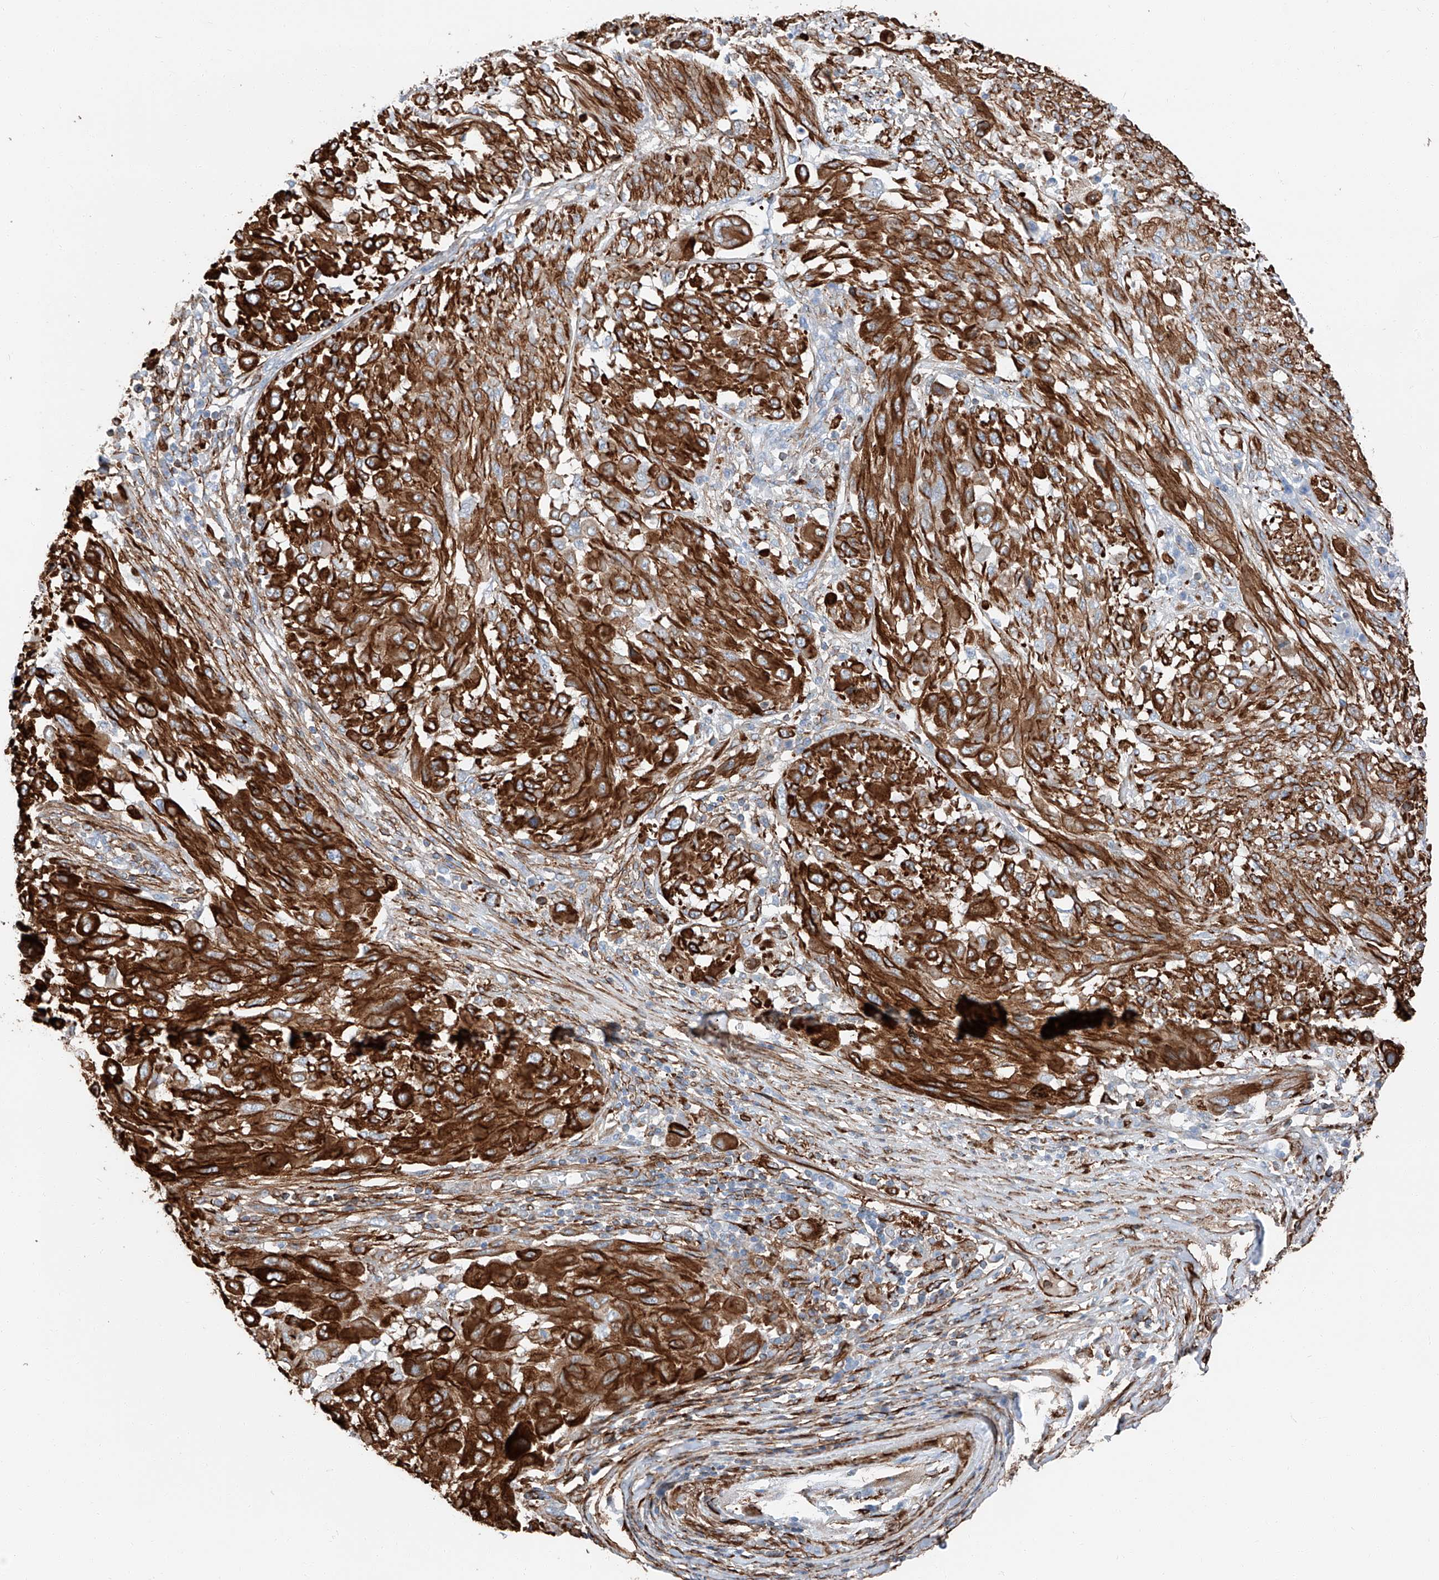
{"staining": {"intensity": "strong", "quantity": ">75%", "location": "cytoplasmic/membranous"}, "tissue": "melanoma", "cell_type": "Tumor cells", "image_type": "cancer", "snomed": [{"axis": "morphology", "description": "Malignant melanoma, NOS"}, {"axis": "topography", "description": "Skin"}], "caption": "This is a histology image of immunohistochemistry (IHC) staining of malignant melanoma, which shows strong expression in the cytoplasmic/membranous of tumor cells.", "gene": "ZNF804A", "patient": {"sex": "female", "age": 91}}